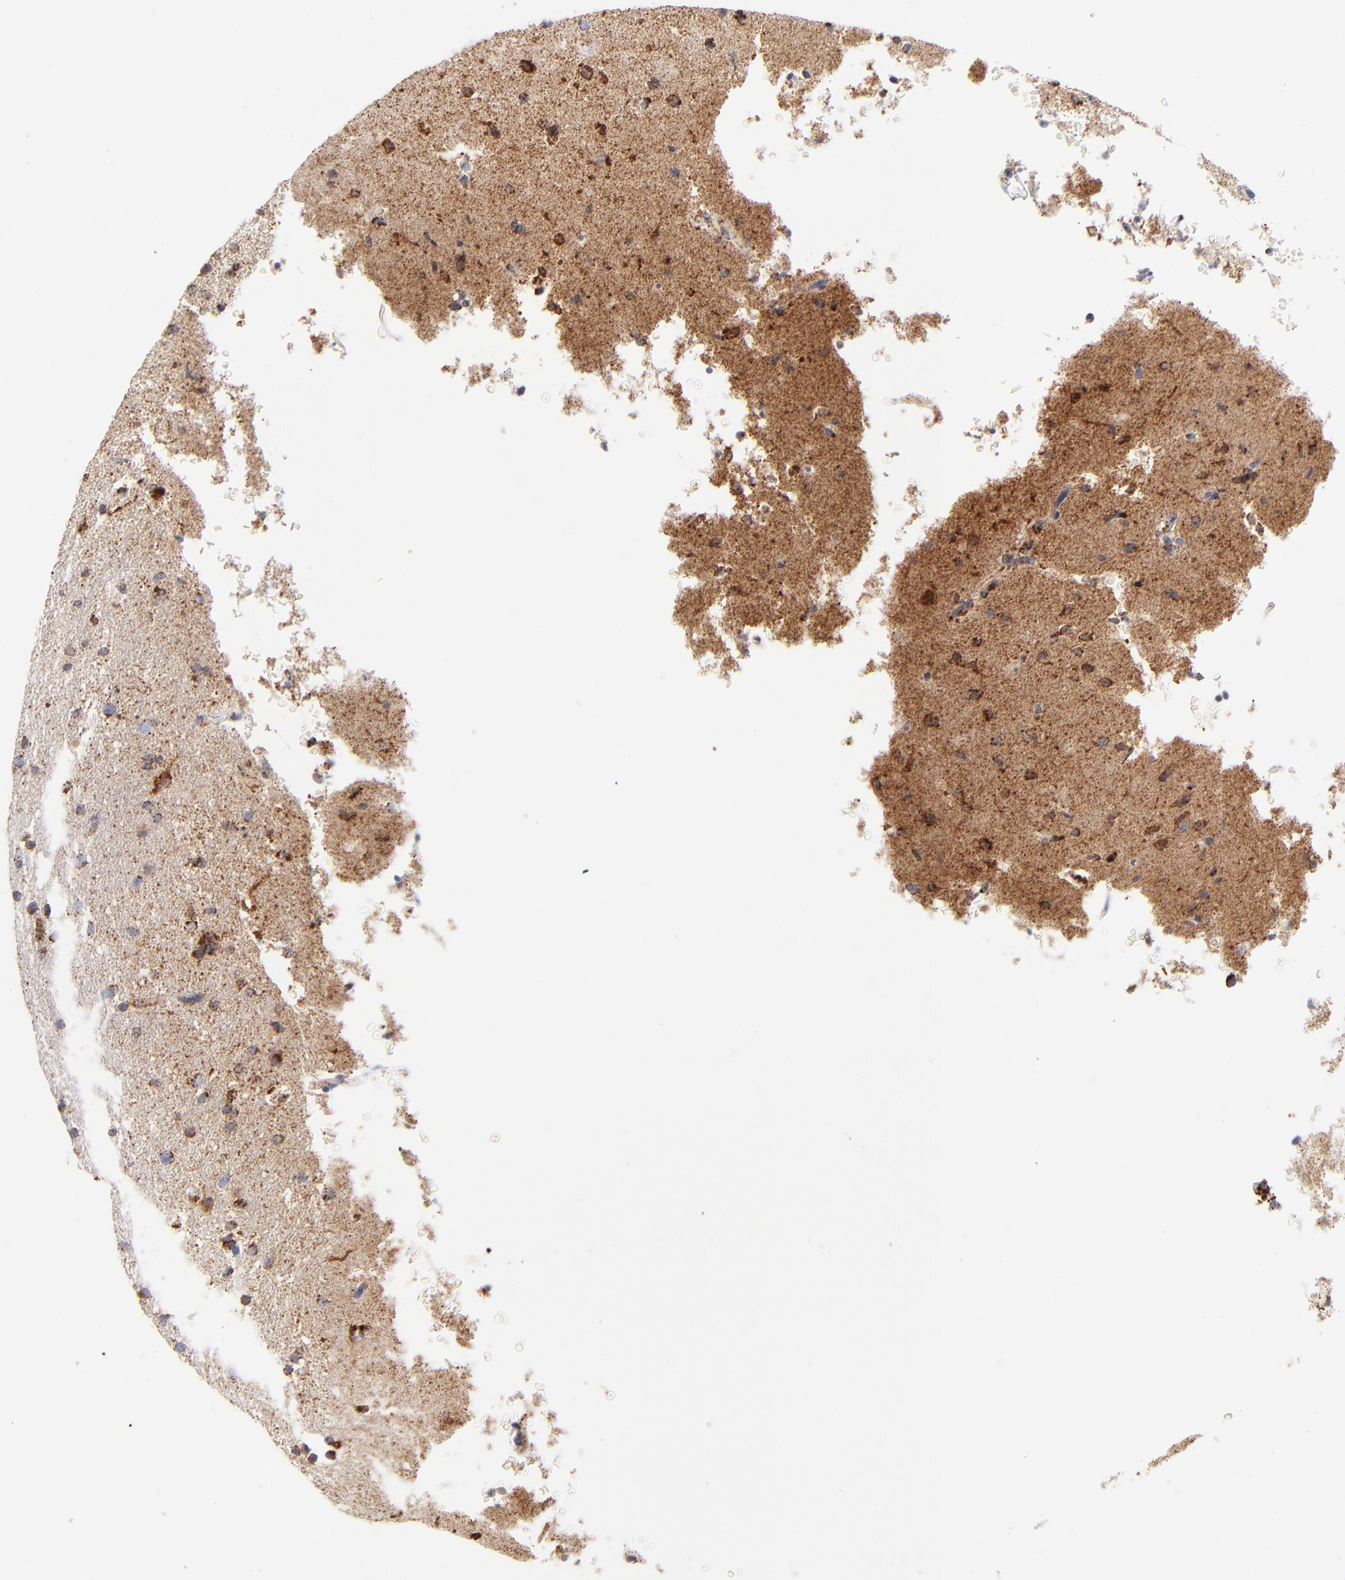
{"staining": {"intensity": "moderate", "quantity": "25%-75%", "location": "cytoplasmic/membranous"}, "tissue": "glioma", "cell_type": "Tumor cells", "image_type": "cancer", "snomed": [{"axis": "morphology", "description": "Glioma, malignant, High grade"}, {"axis": "topography", "description": "Brain"}], "caption": "Malignant glioma (high-grade) stained for a protein (brown) demonstrates moderate cytoplasmic/membranous positive expression in about 25%-75% of tumor cells.", "gene": "DLAT", "patient": {"sex": "male", "age": 33}}